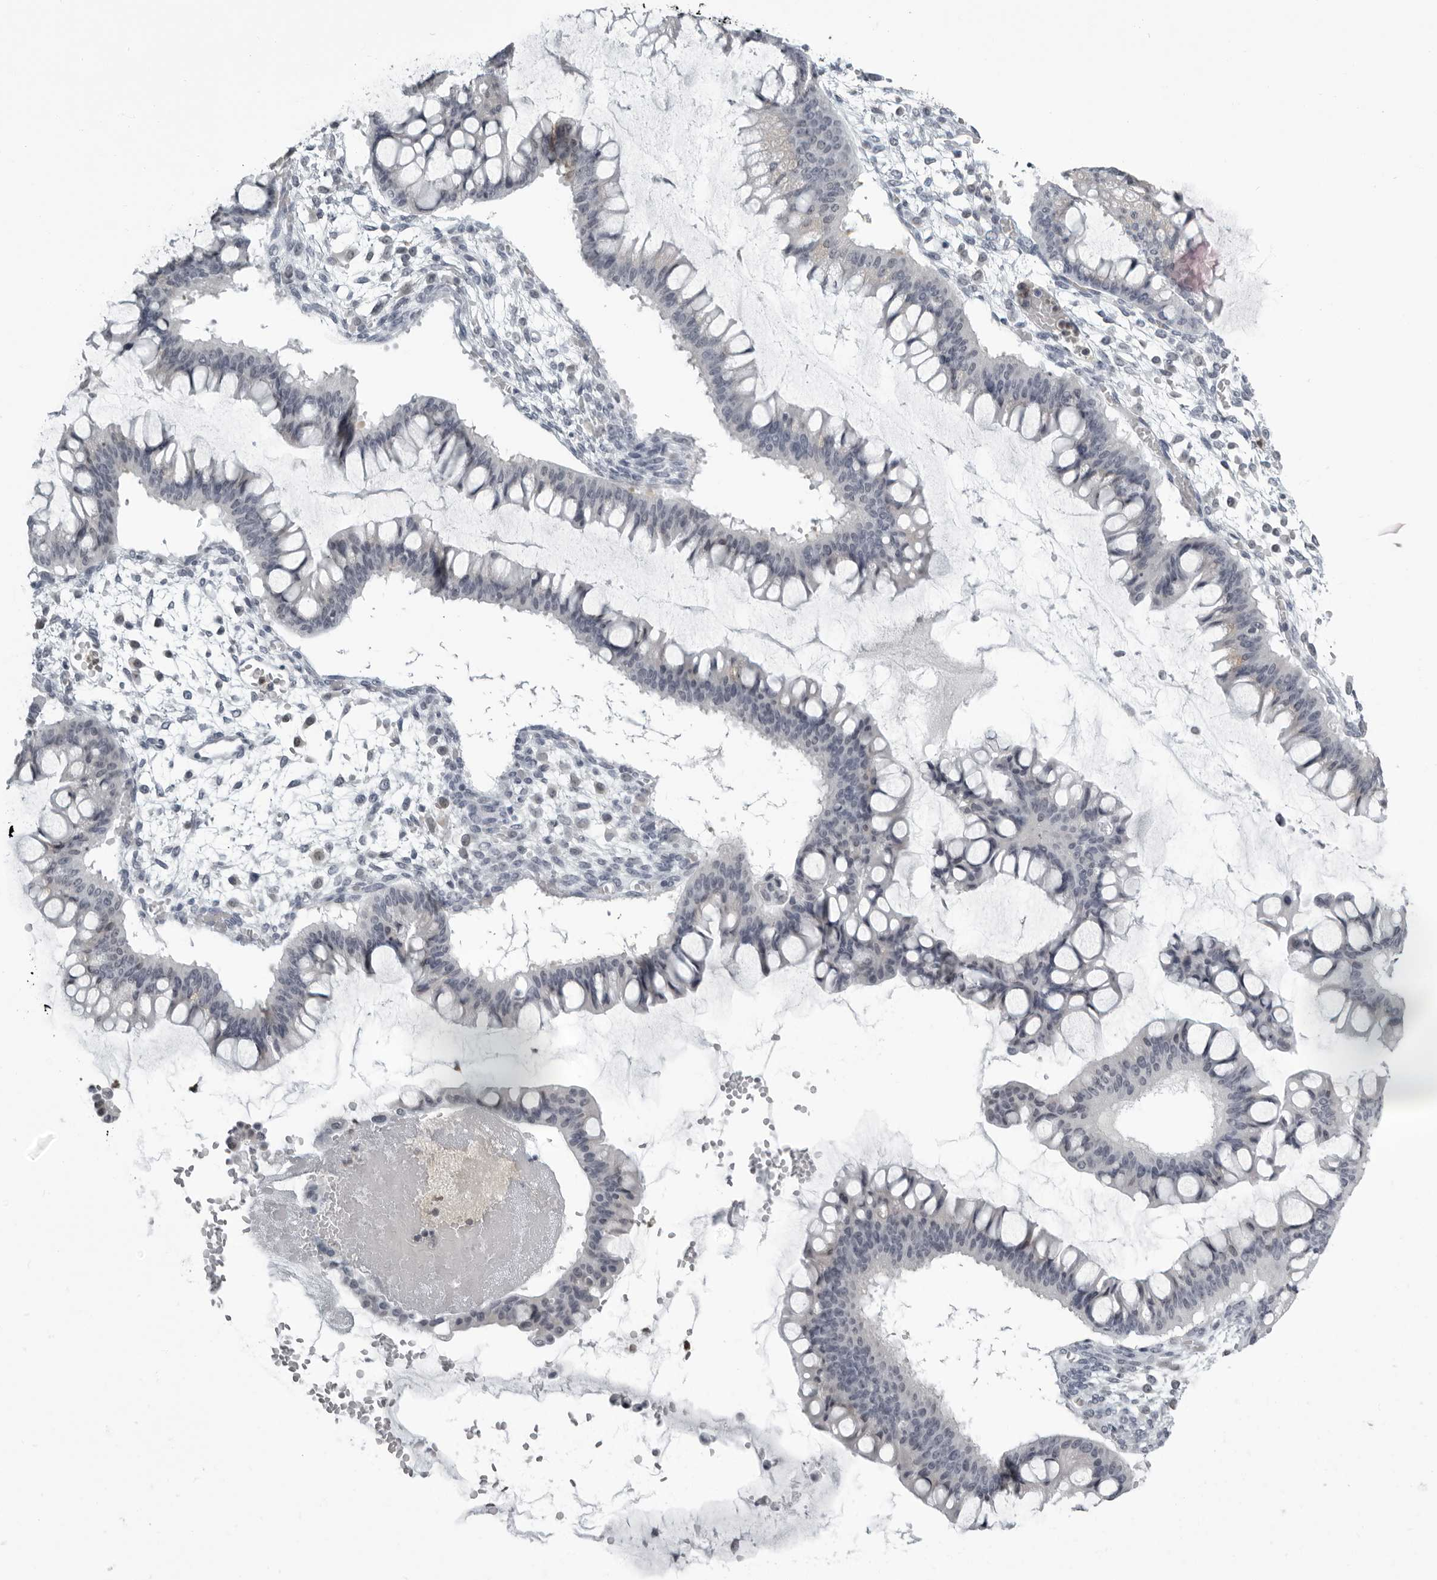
{"staining": {"intensity": "negative", "quantity": "none", "location": "none"}, "tissue": "ovarian cancer", "cell_type": "Tumor cells", "image_type": "cancer", "snomed": [{"axis": "morphology", "description": "Cystadenocarcinoma, mucinous, NOS"}, {"axis": "topography", "description": "Ovary"}], "caption": "High magnification brightfield microscopy of ovarian cancer stained with DAB (brown) and counterstained with hematoxylin (blue): tumor cells show no significant expression.", "gene": "RTCA", "patient": {"sex": "female", "age": 73}}